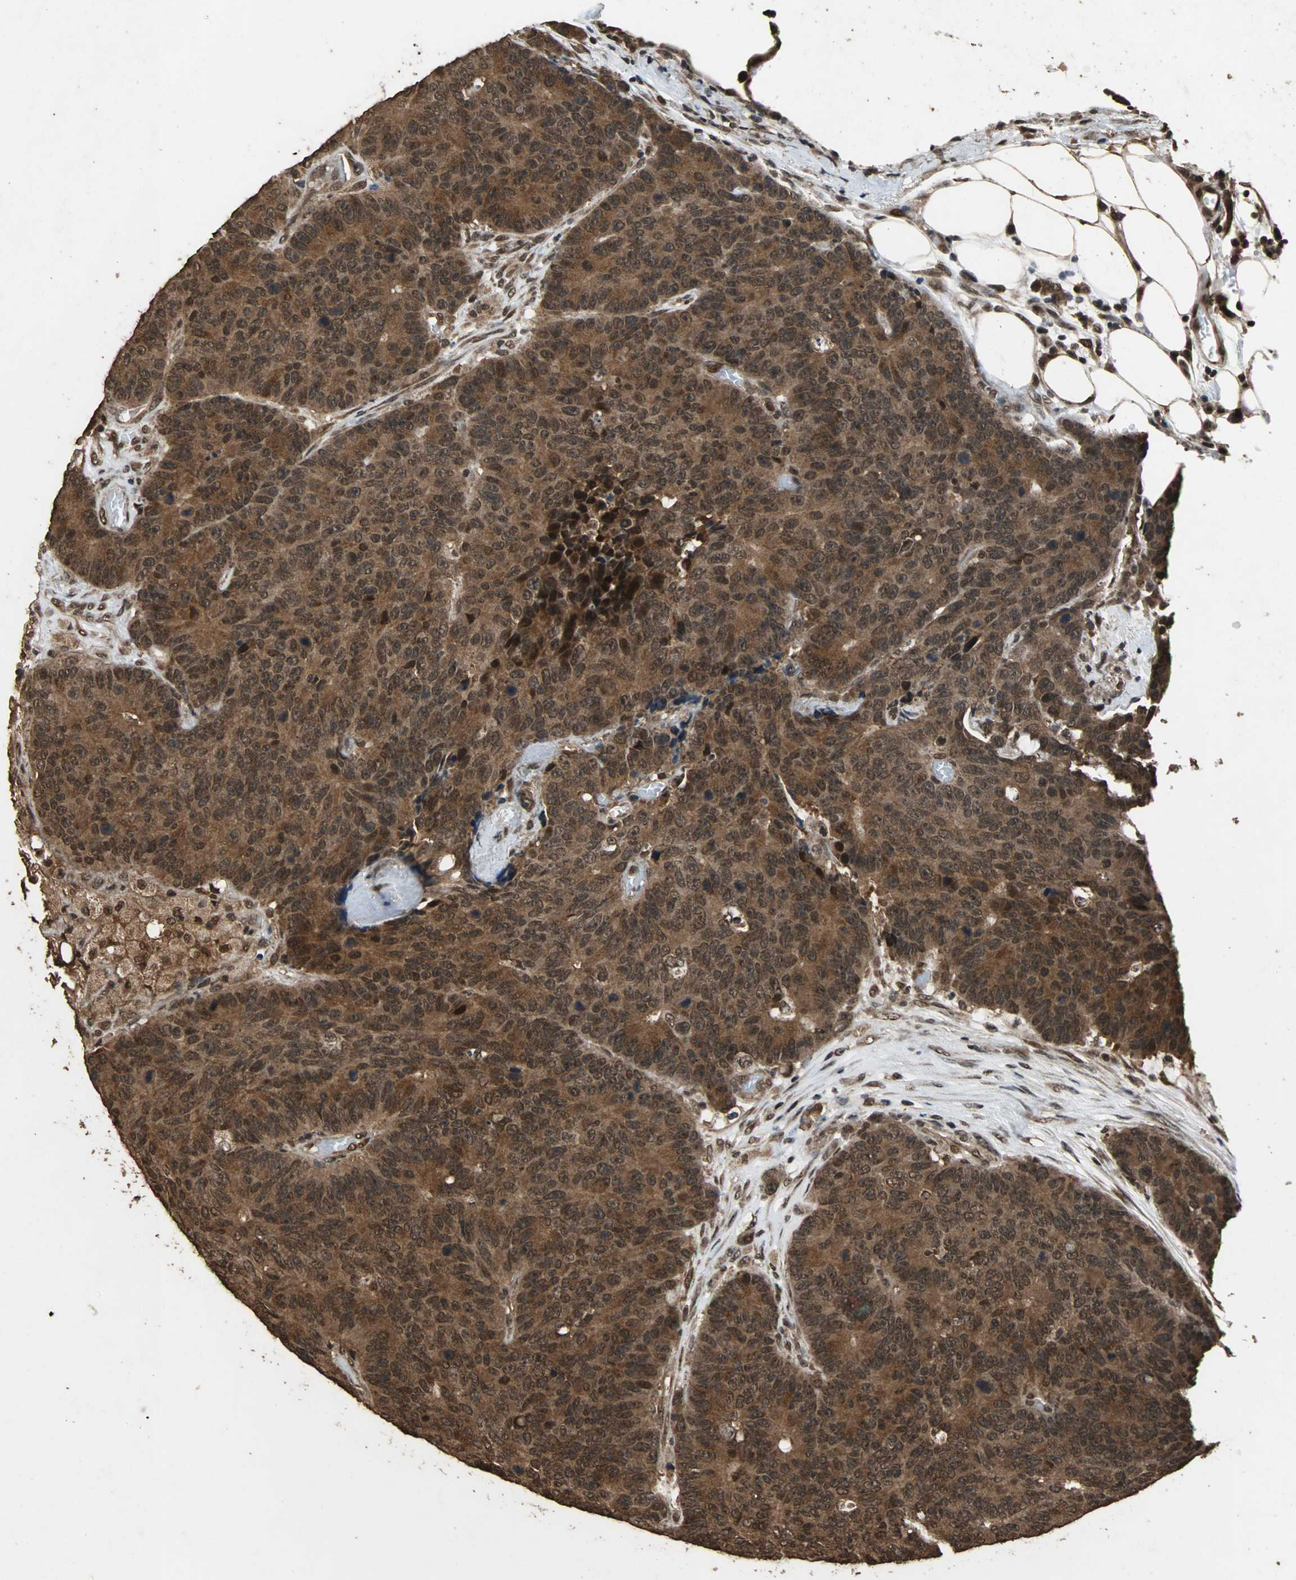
{"staining": {"intensity": "strong", "quantity": ">75%", "location": "cytoplasmic/membranous,nuclear"}, "tissue": "colorectal cancer", "cell_type": "Tumor cells", "image_type": "cancer", "snomed": [{"axis": "morphology", "description": "Adenocarcinoma, NOS"}, {"axis": "topography", "description": "Colon"}], "caption": "An IHC photomicrograph of neoplastic tissue is shown. Protein staining in brown shows strong cytoplasmic/membranous and nuclear positivity in adenocarcinoma (colorectal) within tumor cells.", "gene": "ZNF18", "patient": {"sex": "female", "age": 86}}